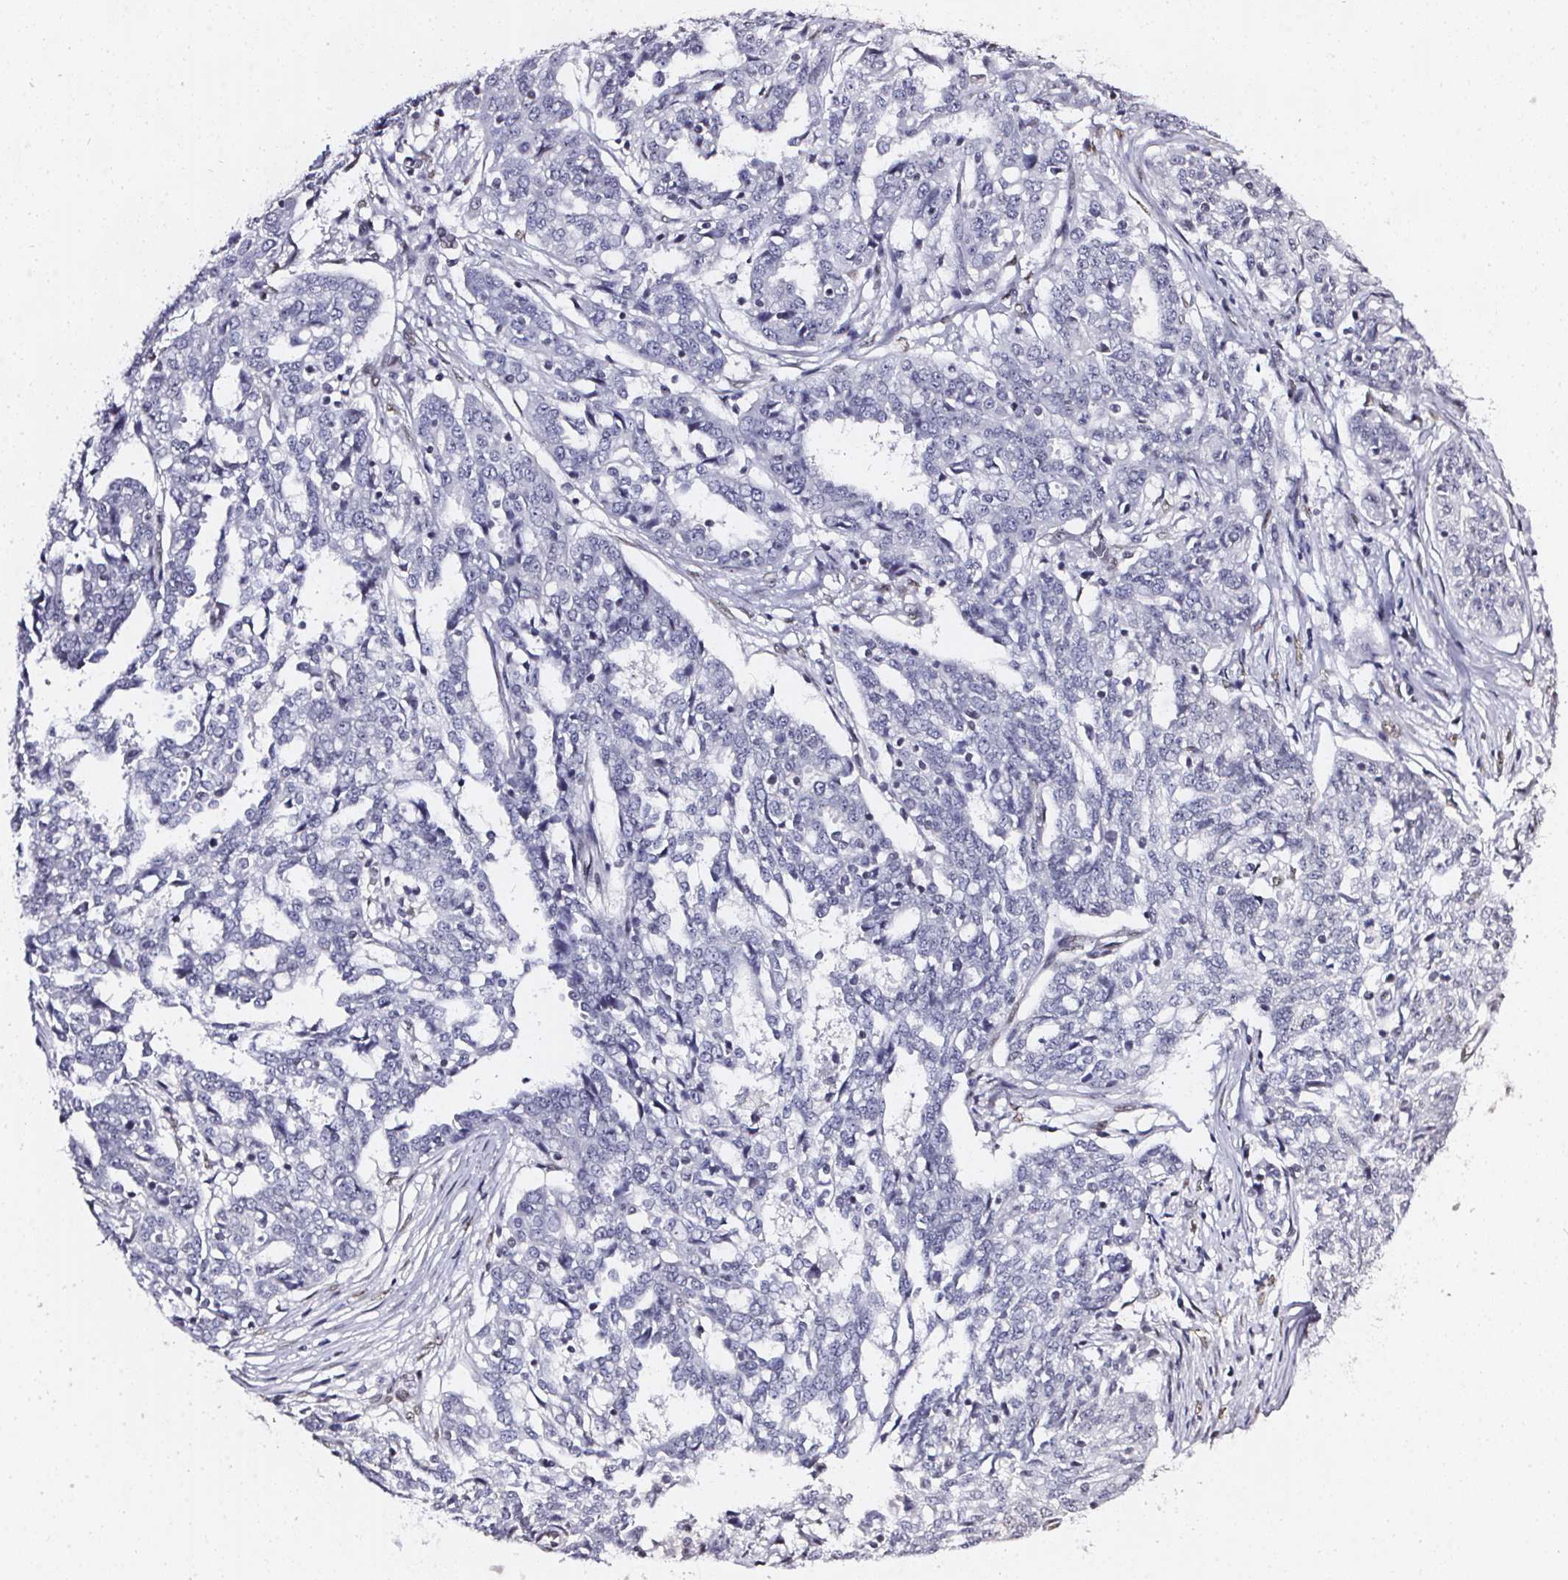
{"staining": {"intensity": "negative", "quantity": "none", "location": "none"}, "tissue": "ovarian cancer", "cell_type": "Tumor cells", "image_type": "cancer", "snomed": [{"axis": "morphology", "description": "Cystadenocarcinoma, serous, NOS"}, {"axis": "topography", "description": "Ovary"}], "caption": "Human ovarian cancer (serous cystadenocarcinoma) stained for a protein using immunohistochemistry (IHC) exhibits no positivity in tumor cells.", "gene": "GP6", "patient": {"sex": "female", "age": 67}}